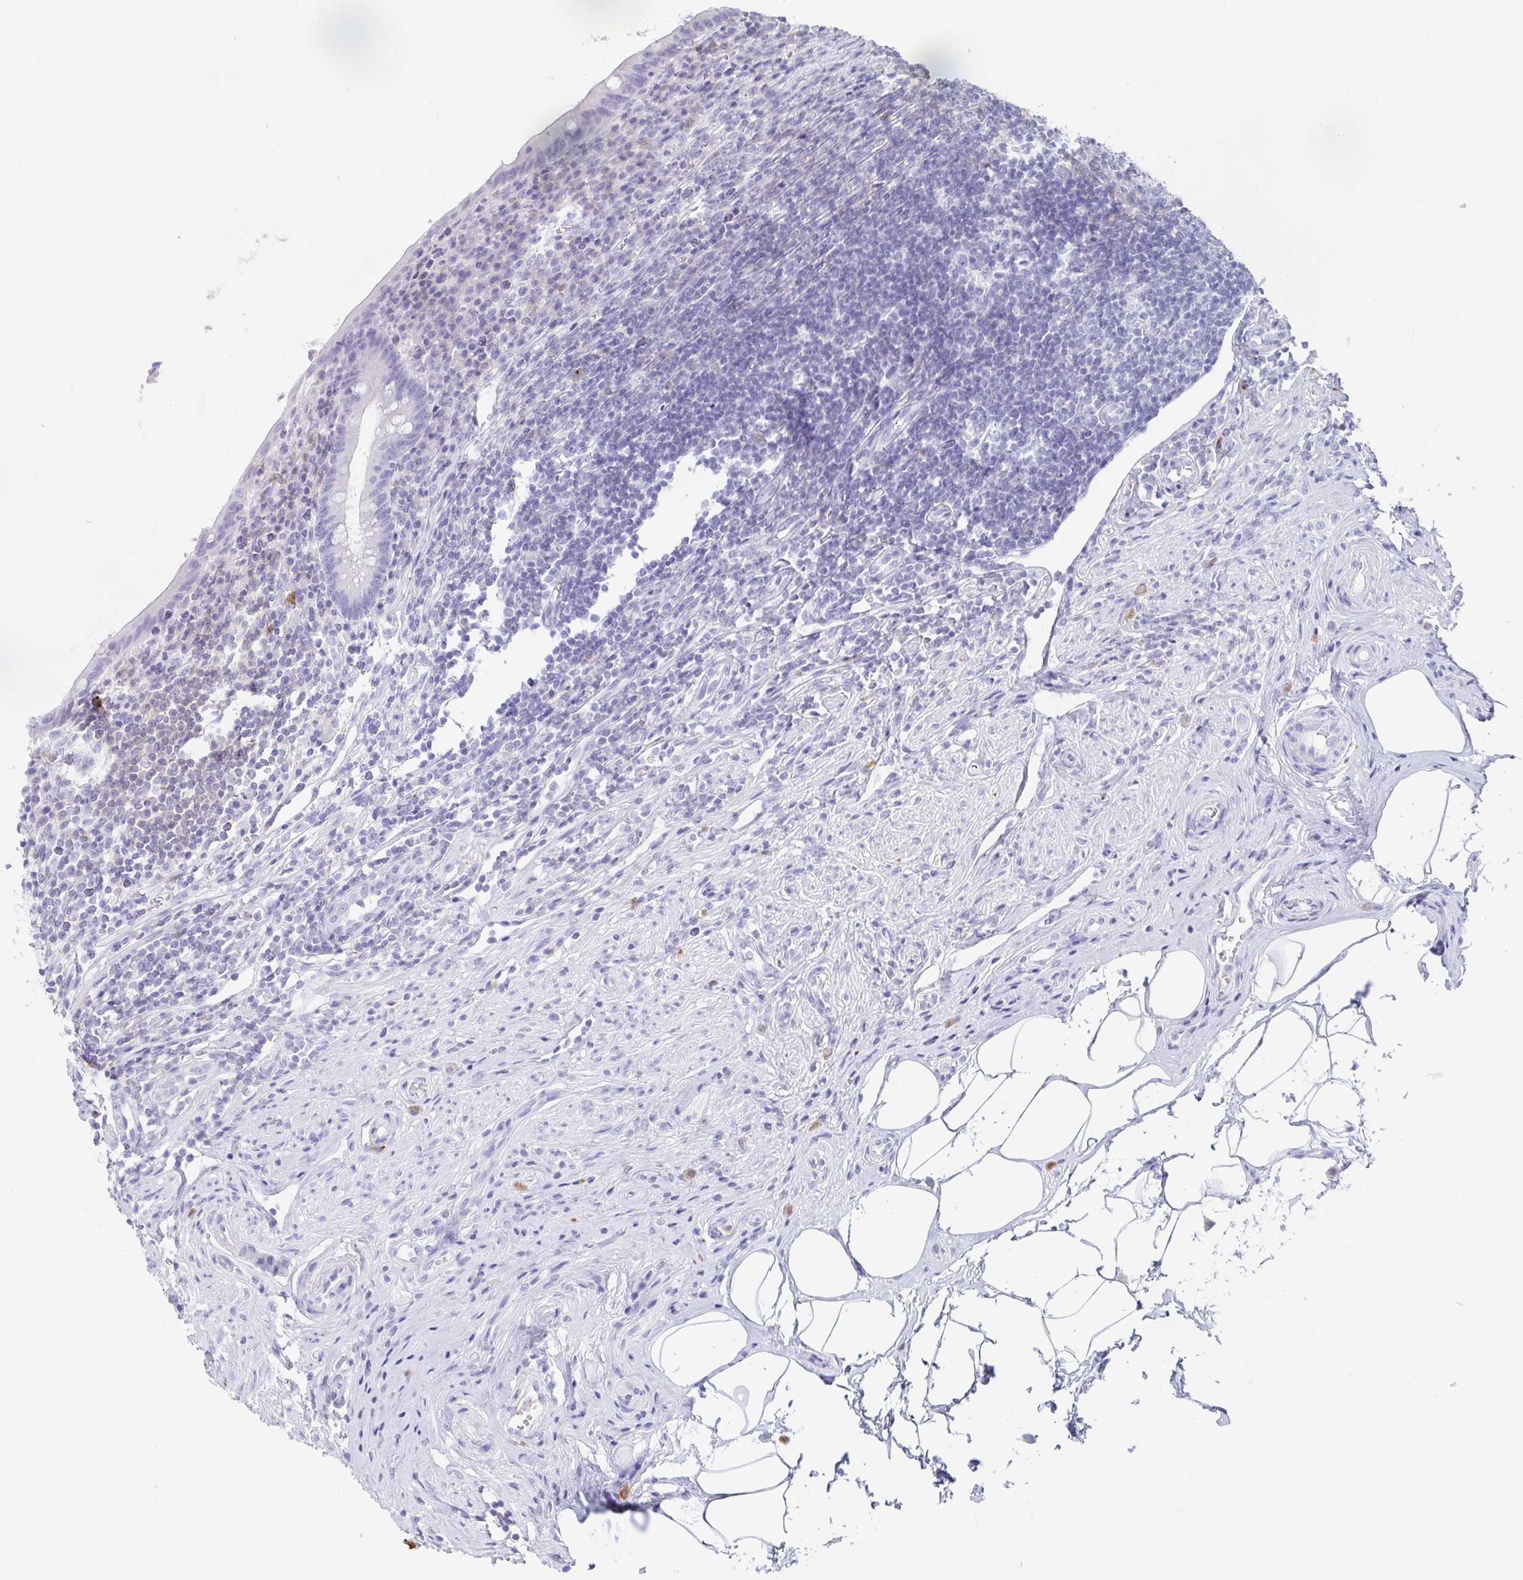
{"staining": {"intensity": "negative", "quantity": "none", "location": "none"}, "tissue": "appendix", "cell_type": "Glandular cells", "image_type": "normal", "snomed": [{"axis": "morphology", "description": "Normal tissue, NOS"}, {"axis": "topography", "description": "Appendix"}], "caption": "Glandular cells show no significant protein expression in benign appendix. The staining is performed using DAB brown chromogen with nuclei counter-stained in using hematoxylin.", "gene": "PLA2G1B", "patient": {"sex": "female", "age": 56}}